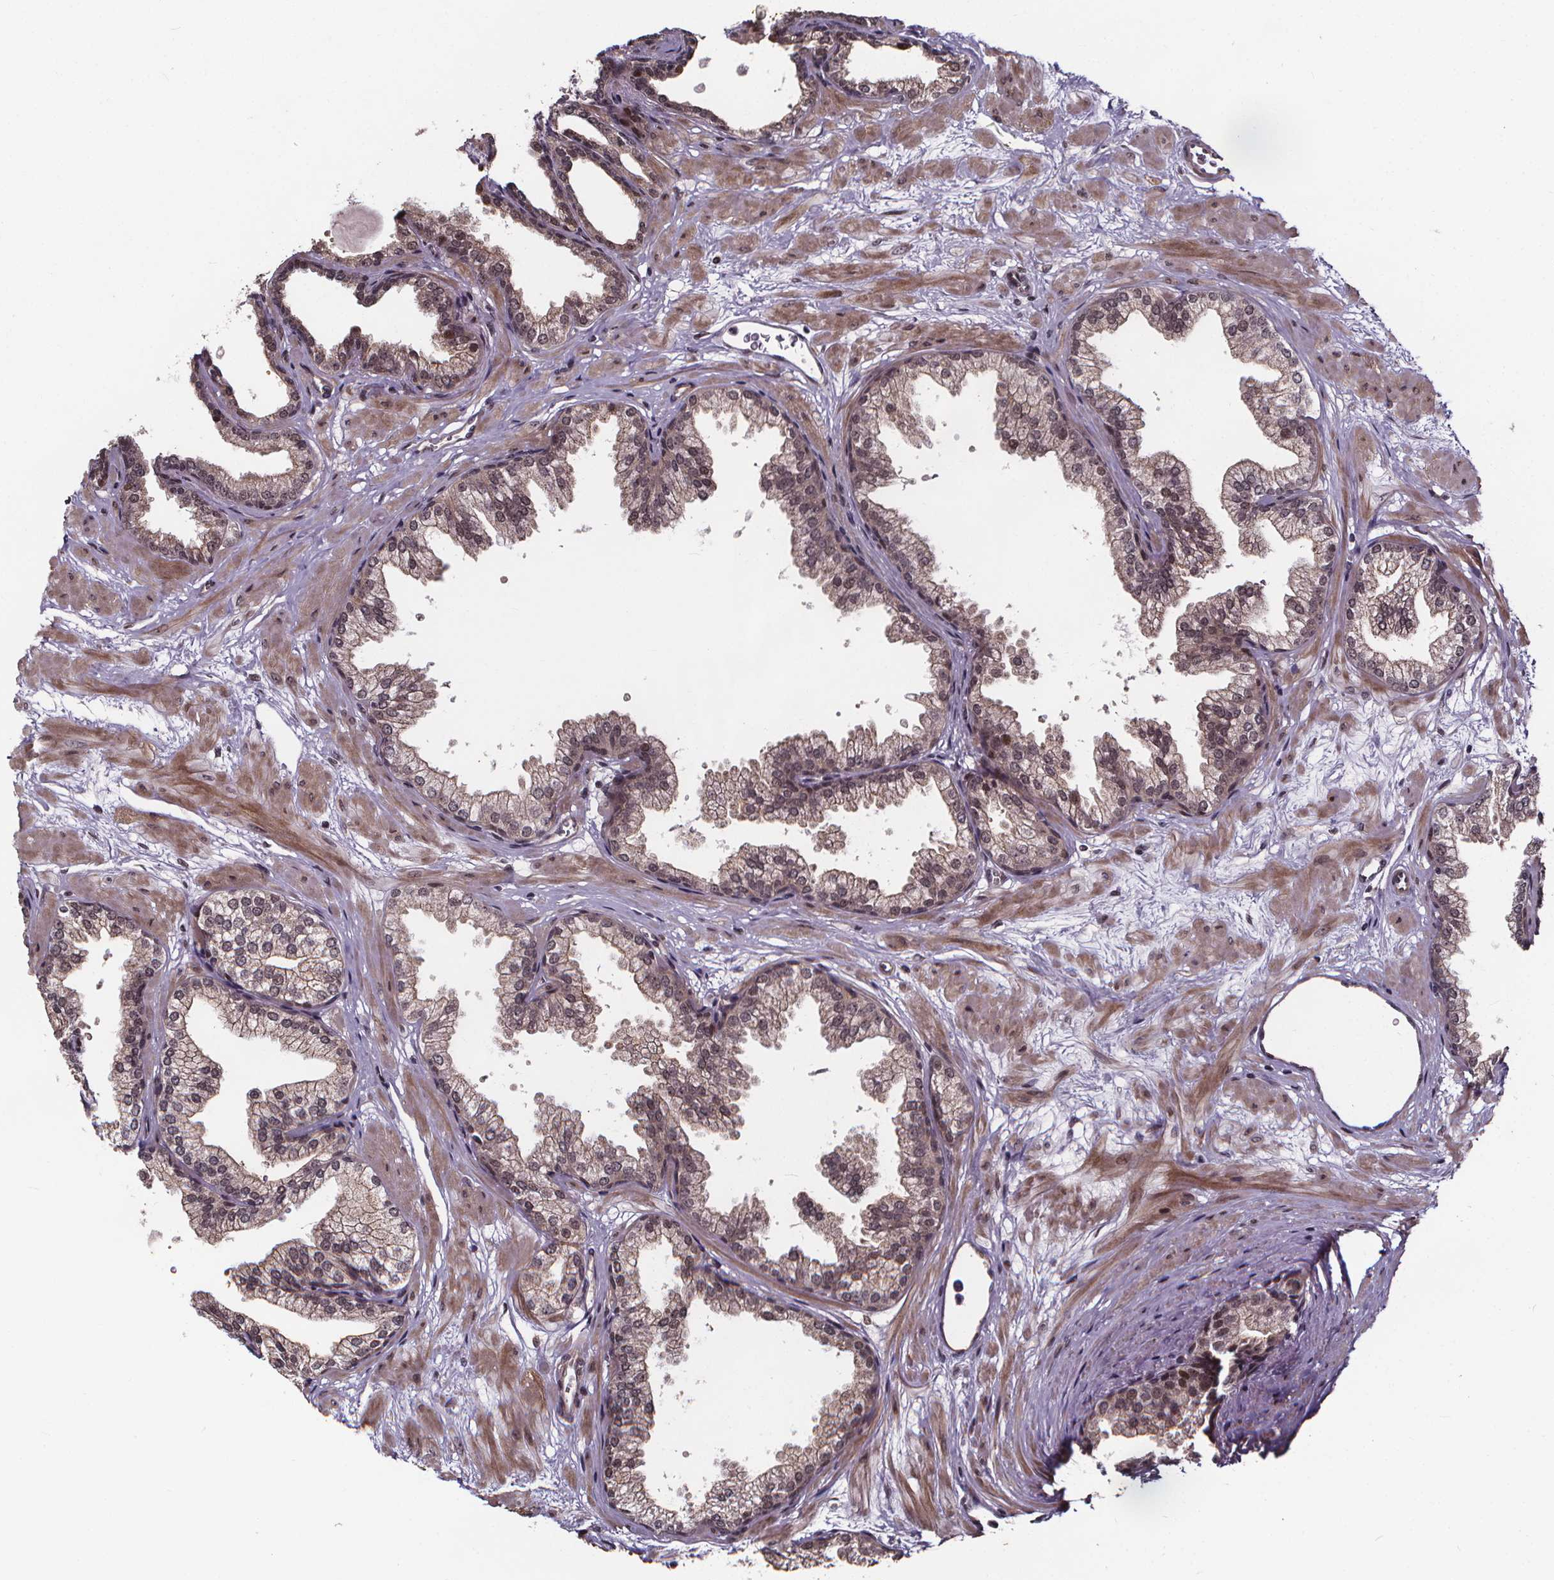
{"staining": {"intensity": "weak", "quantity": "25%-75%", "location": "cytoplasmic/membranous"}, "tissue": "prostate", "cell_type": "Glandular cells", "image_type": "normal", "snomed": [{"axis": "morphology", "description": "Normal tissue, NOS"}, {"axis": "topography", "description": "Prostate"}], "caption": "Prostate stained with DAB (3,3'-diaminobenzidine) IHC reveals low levels of weak cytoplasmic/membranous expression in about 25%-75% of glandular cells.", "gene": "DDIT3", "patient": {"sex": "male", "age": 37}}